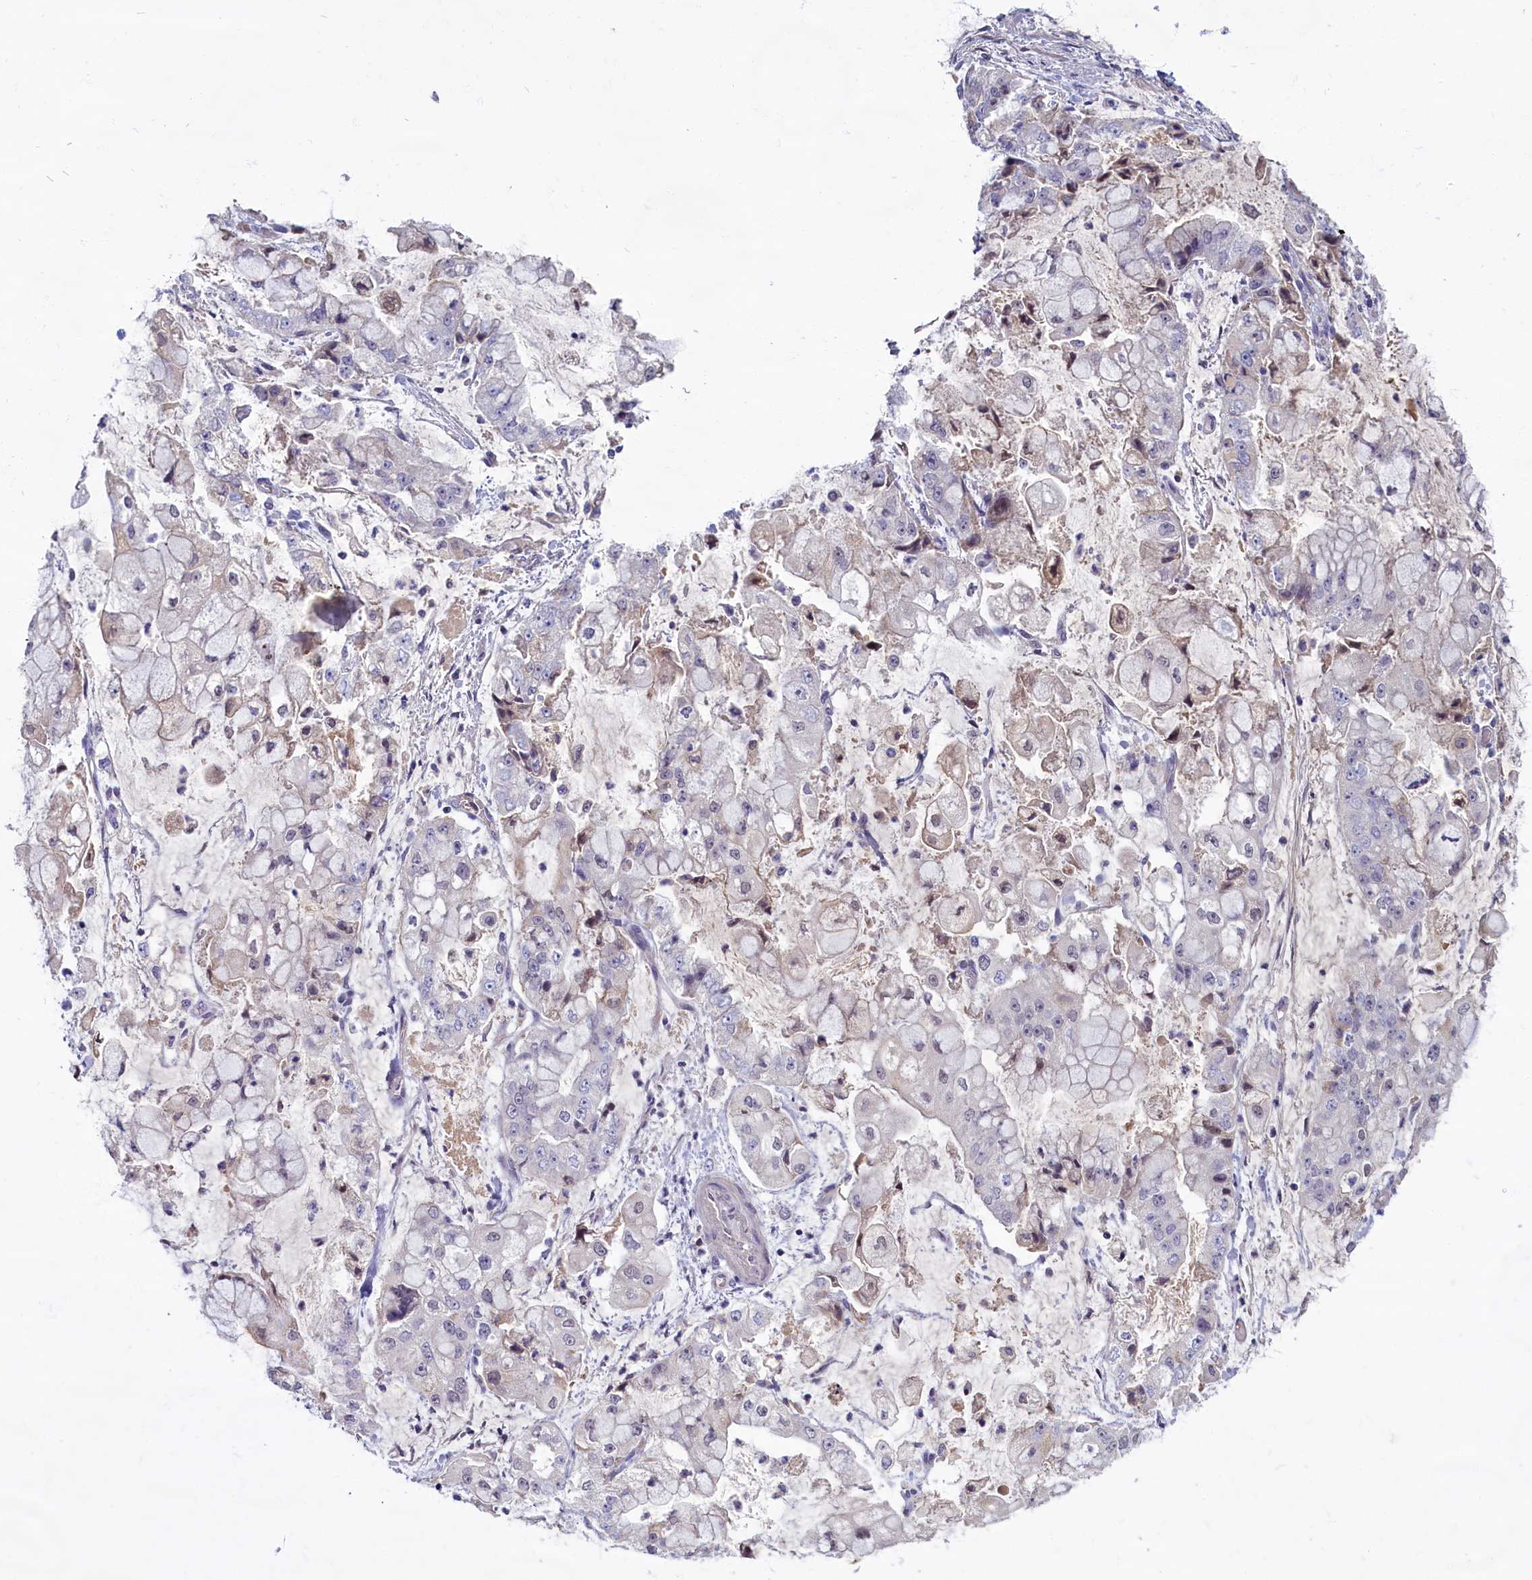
{"staining": {"intensity": "negative", "quantity": "none", "location": "none"}, "tissue": "stomach cancer", "cell_type": "Tumor cells", "image_type": "cancer", "snomed": [{"axis": "morphology", "description": "Adenocarcinoma, NOS"}, {"axis": "topography", "description": "Stomach"}], "caption": "Image shows no protein expression in tumor cells of stomach cancer tissue.", "gene": "SV2C", "patient": {"sex": "male", "age": 76}}